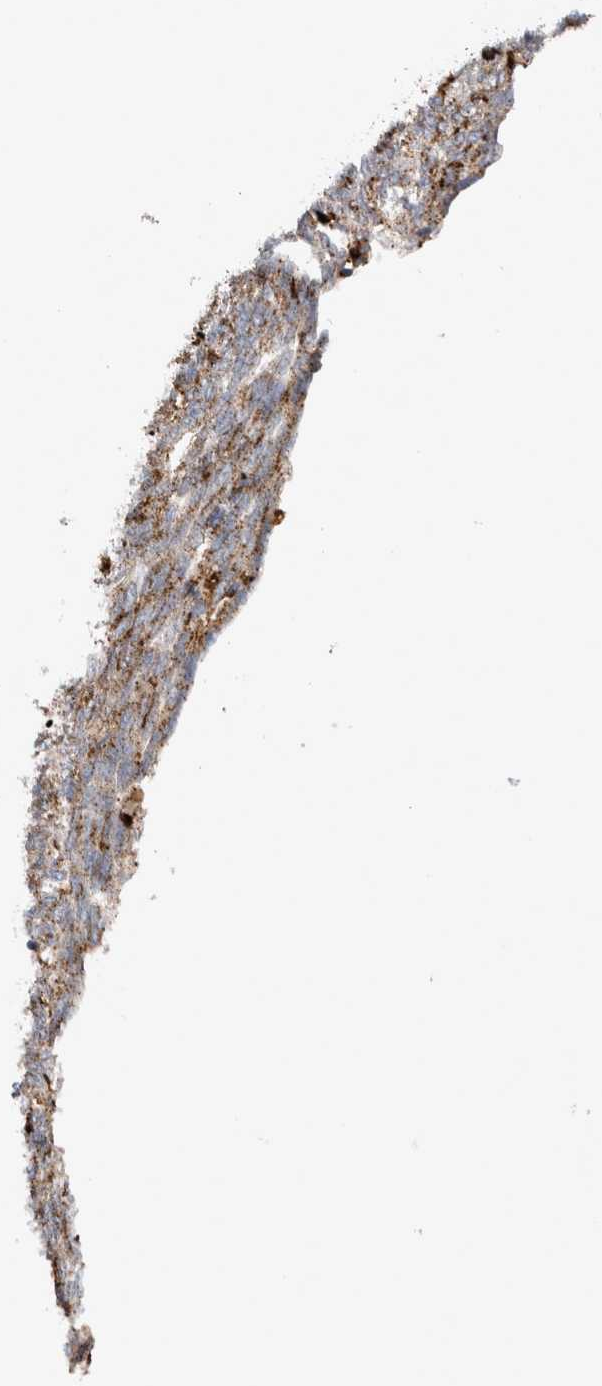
{"staining": {"intensity": "strong", "quantity": ">75%", "location": "cytoplasmic/membranous"}, "tissue": "ovarian cancer", "cell_type": "Tumor cells", "image_type": "cancer", "snomed": [{"axis": "morphology", "description": "Cystadenocarcinoma, serous, NOS"}, {"axis": "topography", "description": "Ovary"}], "caption": "Ovarian cancer tissue demonstrates strong cytoplasmic/membranous positivity in approximately >75% of tumor cells, visualized by immunohistochemistry.", "gene": "CTSA", "patient": {"sex": "female", "age": 79}}